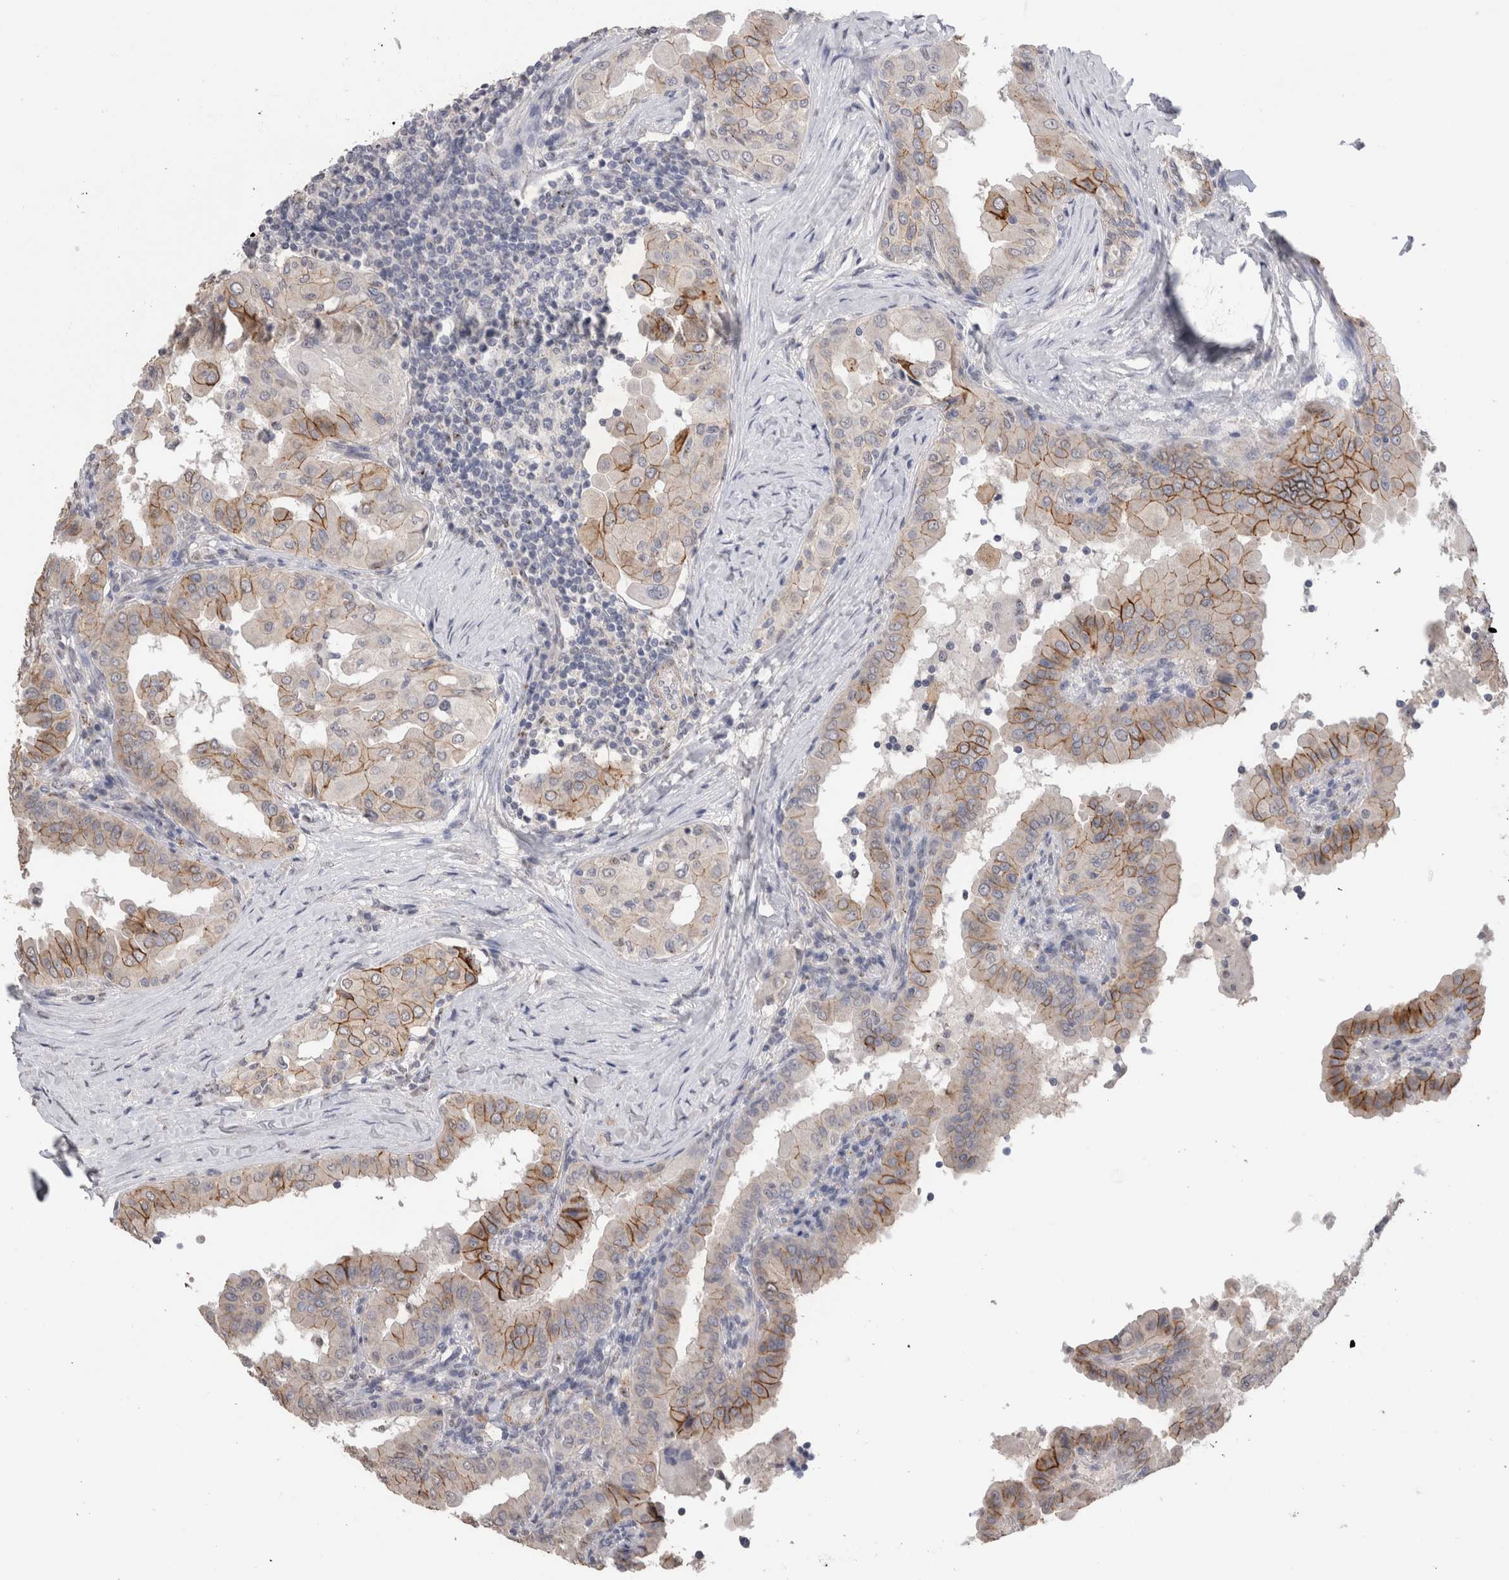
{"staining": {"intensity": "moderate", "quantity": ">75%", "location": "cytoplasmic/membranous"}, "tissue": "thyroid cancer", "cell_type": "Tumor cells", "image_type": "cancer", "snomed": [{"axis": "morphology", "description": "Papillary adenocarcinoma, NOS"}, {"axis": "topography", "description": "Thyroid gland"}], "caption": "Tumor cells demonstrate medium levels of moderate cytoplasmic/membranous positivity in about >75% of cells in human thyroid papillary adenocarcinoma.", "gene": "CDH6", "patient": {"sex": "male", "age": 33}}